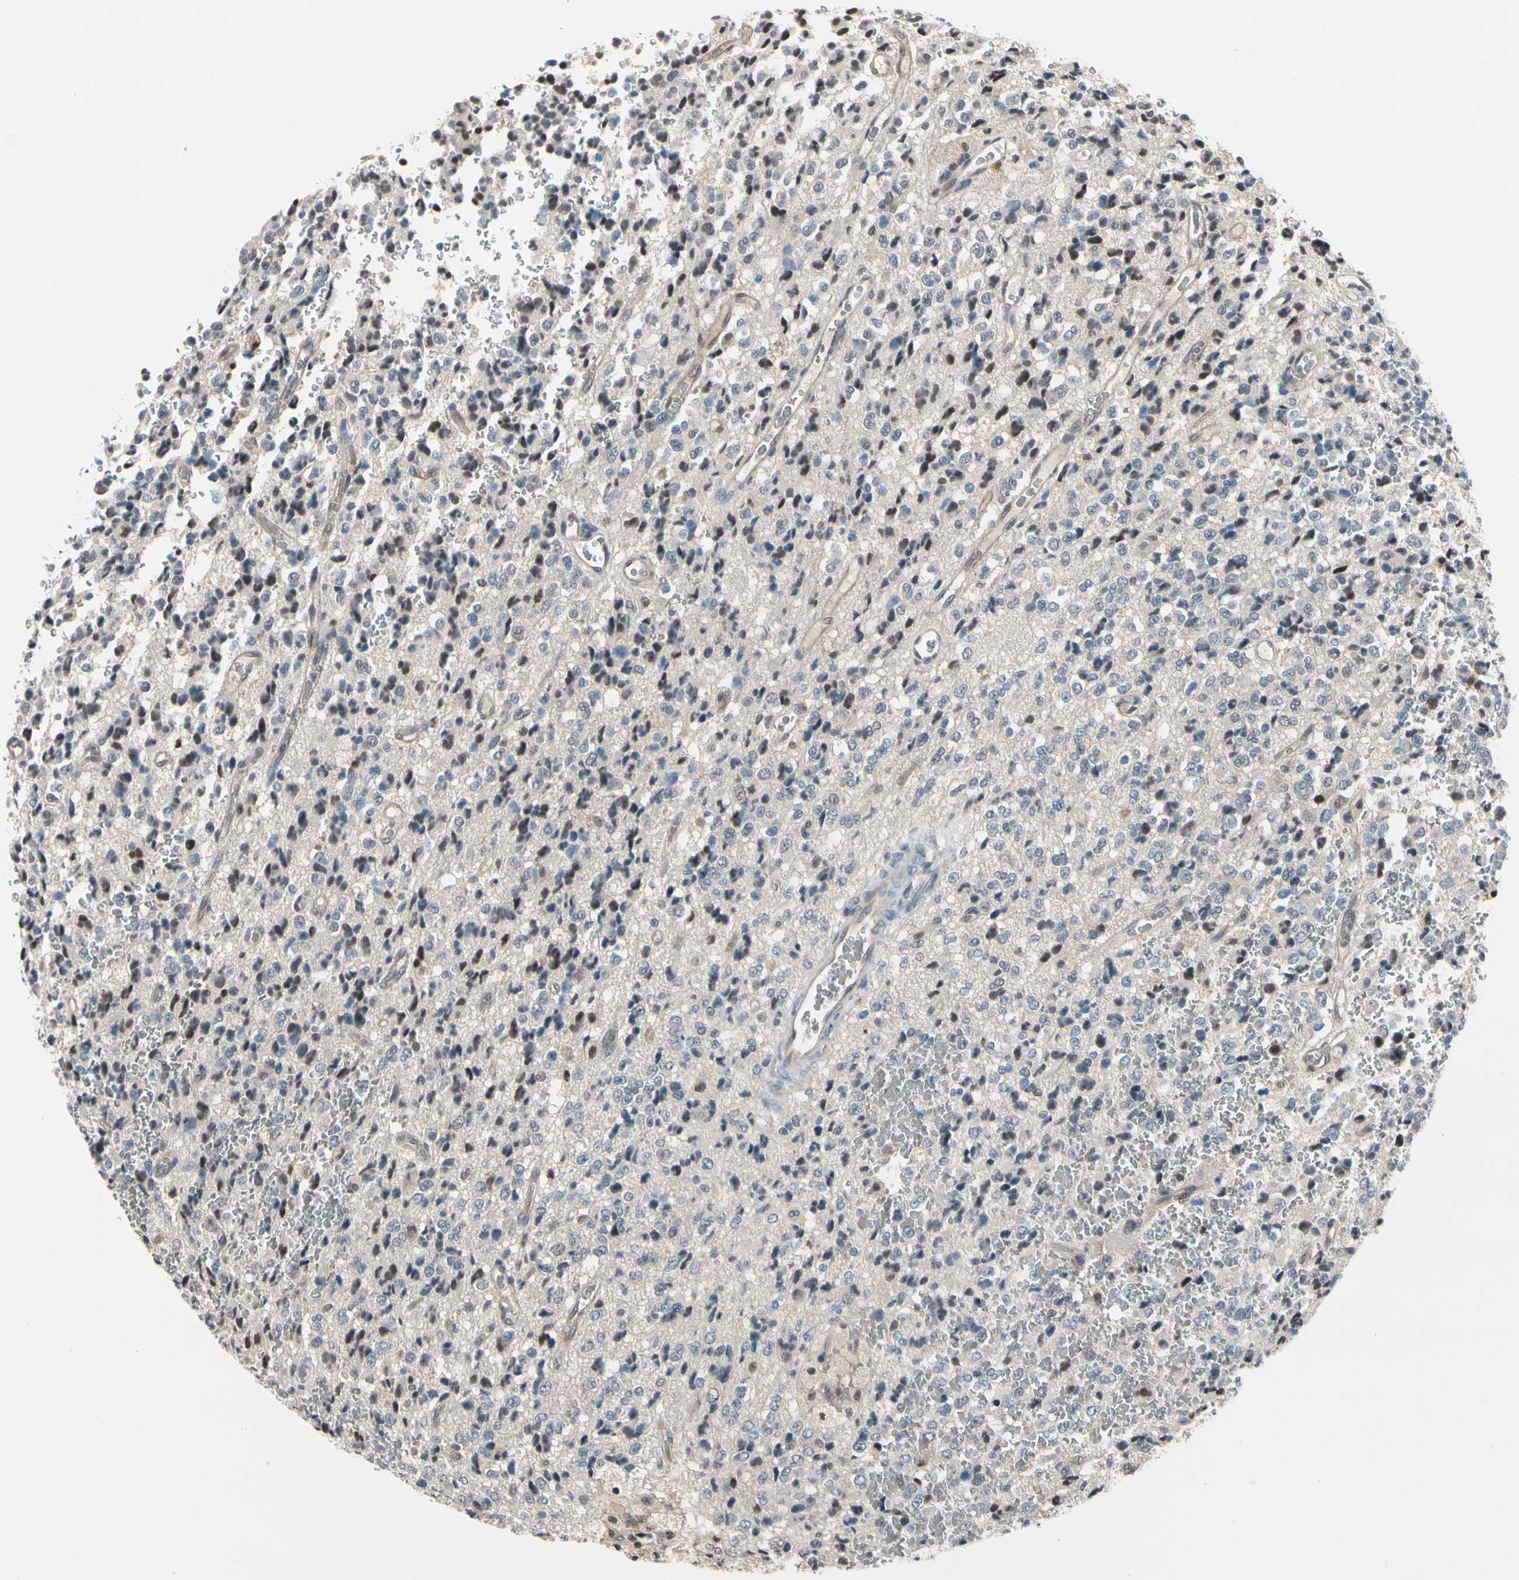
{"staining": {"intensity": "moderate", "quantity": "<25%", "location": "cytoplasmic/membranous,nuclear"}, "tissue": "glioma", "cell_type": "Tumor cells", "image_type": "cancer", "snomed": [{"axis": "morphology", "description": "Glioma, malignant, High grade"}, {"axis": "topography", "description": "pancreas cauda"}], "caption": "Immunohistochemistry staining of glioma, which reveals low levels of moderate cytoplasmic/membranous and nuclear positivity in approximately <25% of tumor cells indicating moderate cytoplasmic/membranous and nuclear protein positivity. The staining was performed using DAB (3,3'-diaminobenzidine) (brown) for protein detection and nuclei were counterstained in hematoxylin (blue).", "gene": "PSMA2", "patient": {"sex": "male", "age": 60}}